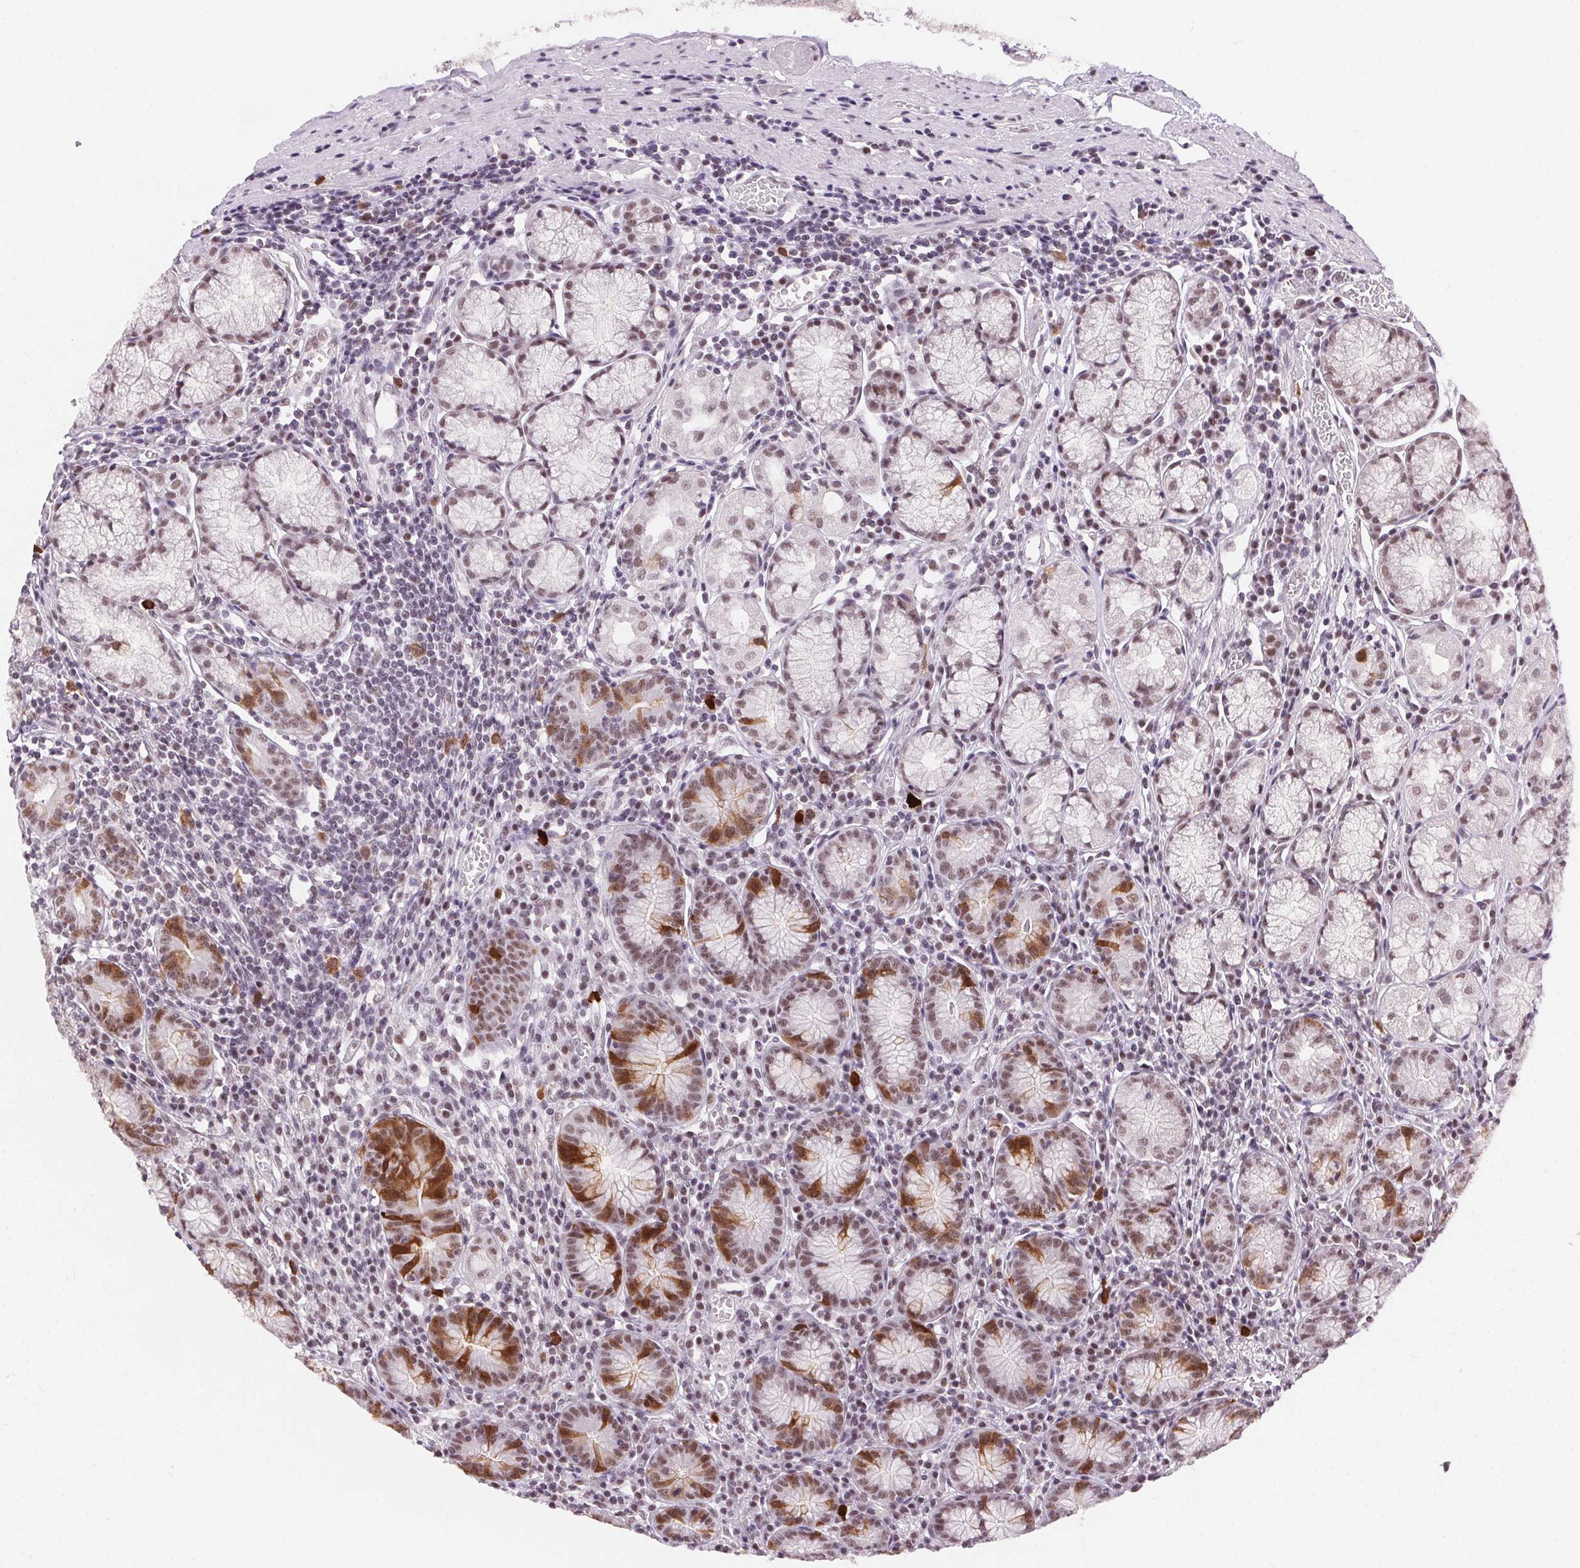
{"staining": {"intensity": "strong", "quantity": "25%-75%", "location": "cytoplasmic/membranous,nuclear"}, "tissue": "stomach", "cell_type": "Glandular cells", "image_type": "normal", "snomed": [{"axis": "morphology", "description": "Normal tissue, NOS"}, {"axis": "topography", "description": "Stomach"}], "caption": "An image of human stomach stained for a protein demonstrates strong cytoplasmic/membranous,nuclear brown staining in glandular cells.", "gene": "CD2BP2", "patient": {"sex": "male", "age": 55}}